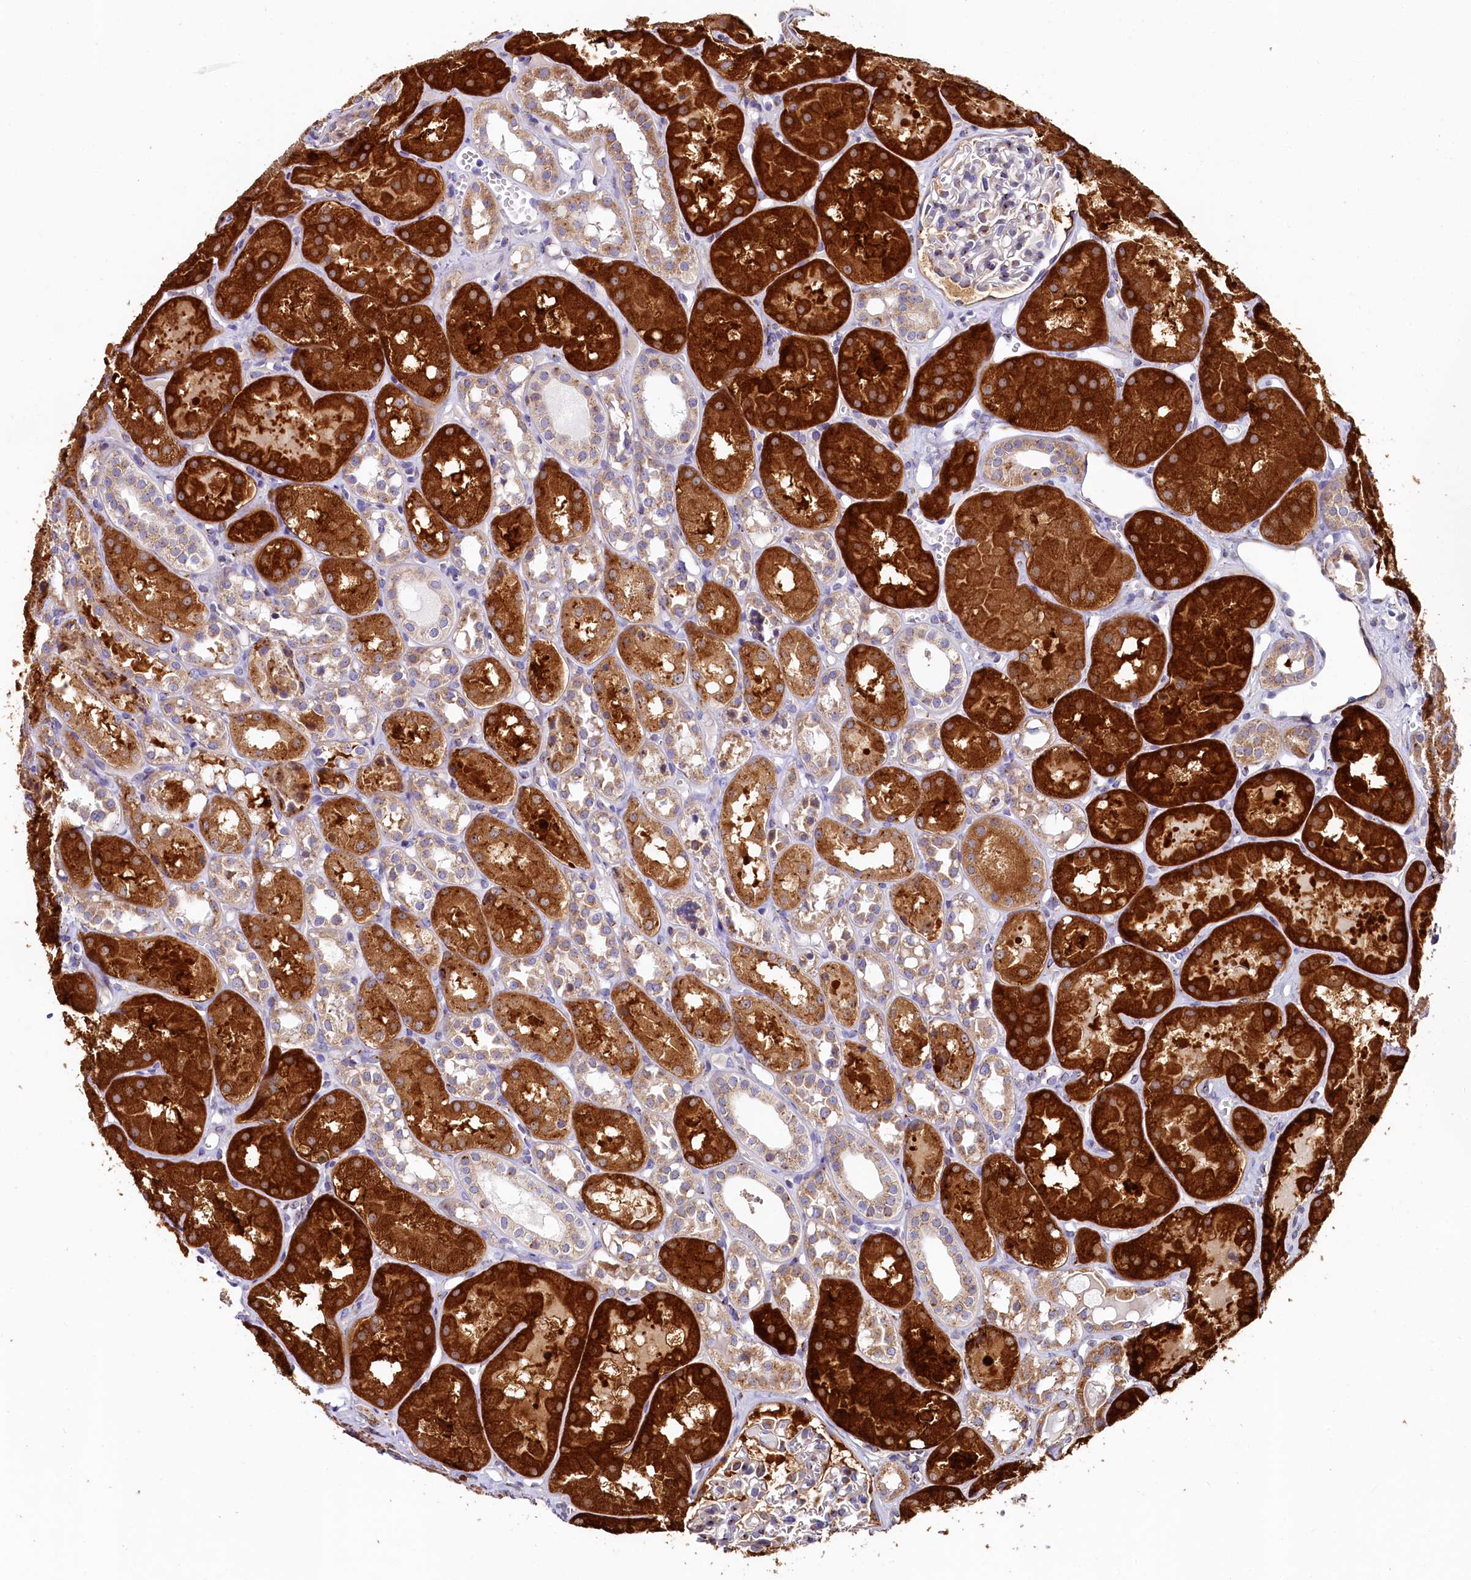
{"staining": {"intensity": "moderate", "quantity": "<25%", "location": "cytoplasmic/membranous"}, "tissue": "kidney", "cell_type": "Cells in glomeruli", "image_type": "normal", "snomed": [{"axis": "morphology", "description": "Normal tissue, NOS"}, {"axis": "topography", "description": "Kidney"}], "caption": "A photomicrograph of kidney stained for a protein shows moderate cytoplasmic/membranous brown staining in cells in glomeruli.", "gene": "BET1L", "patient": {"sex": "male", "age": 16}}